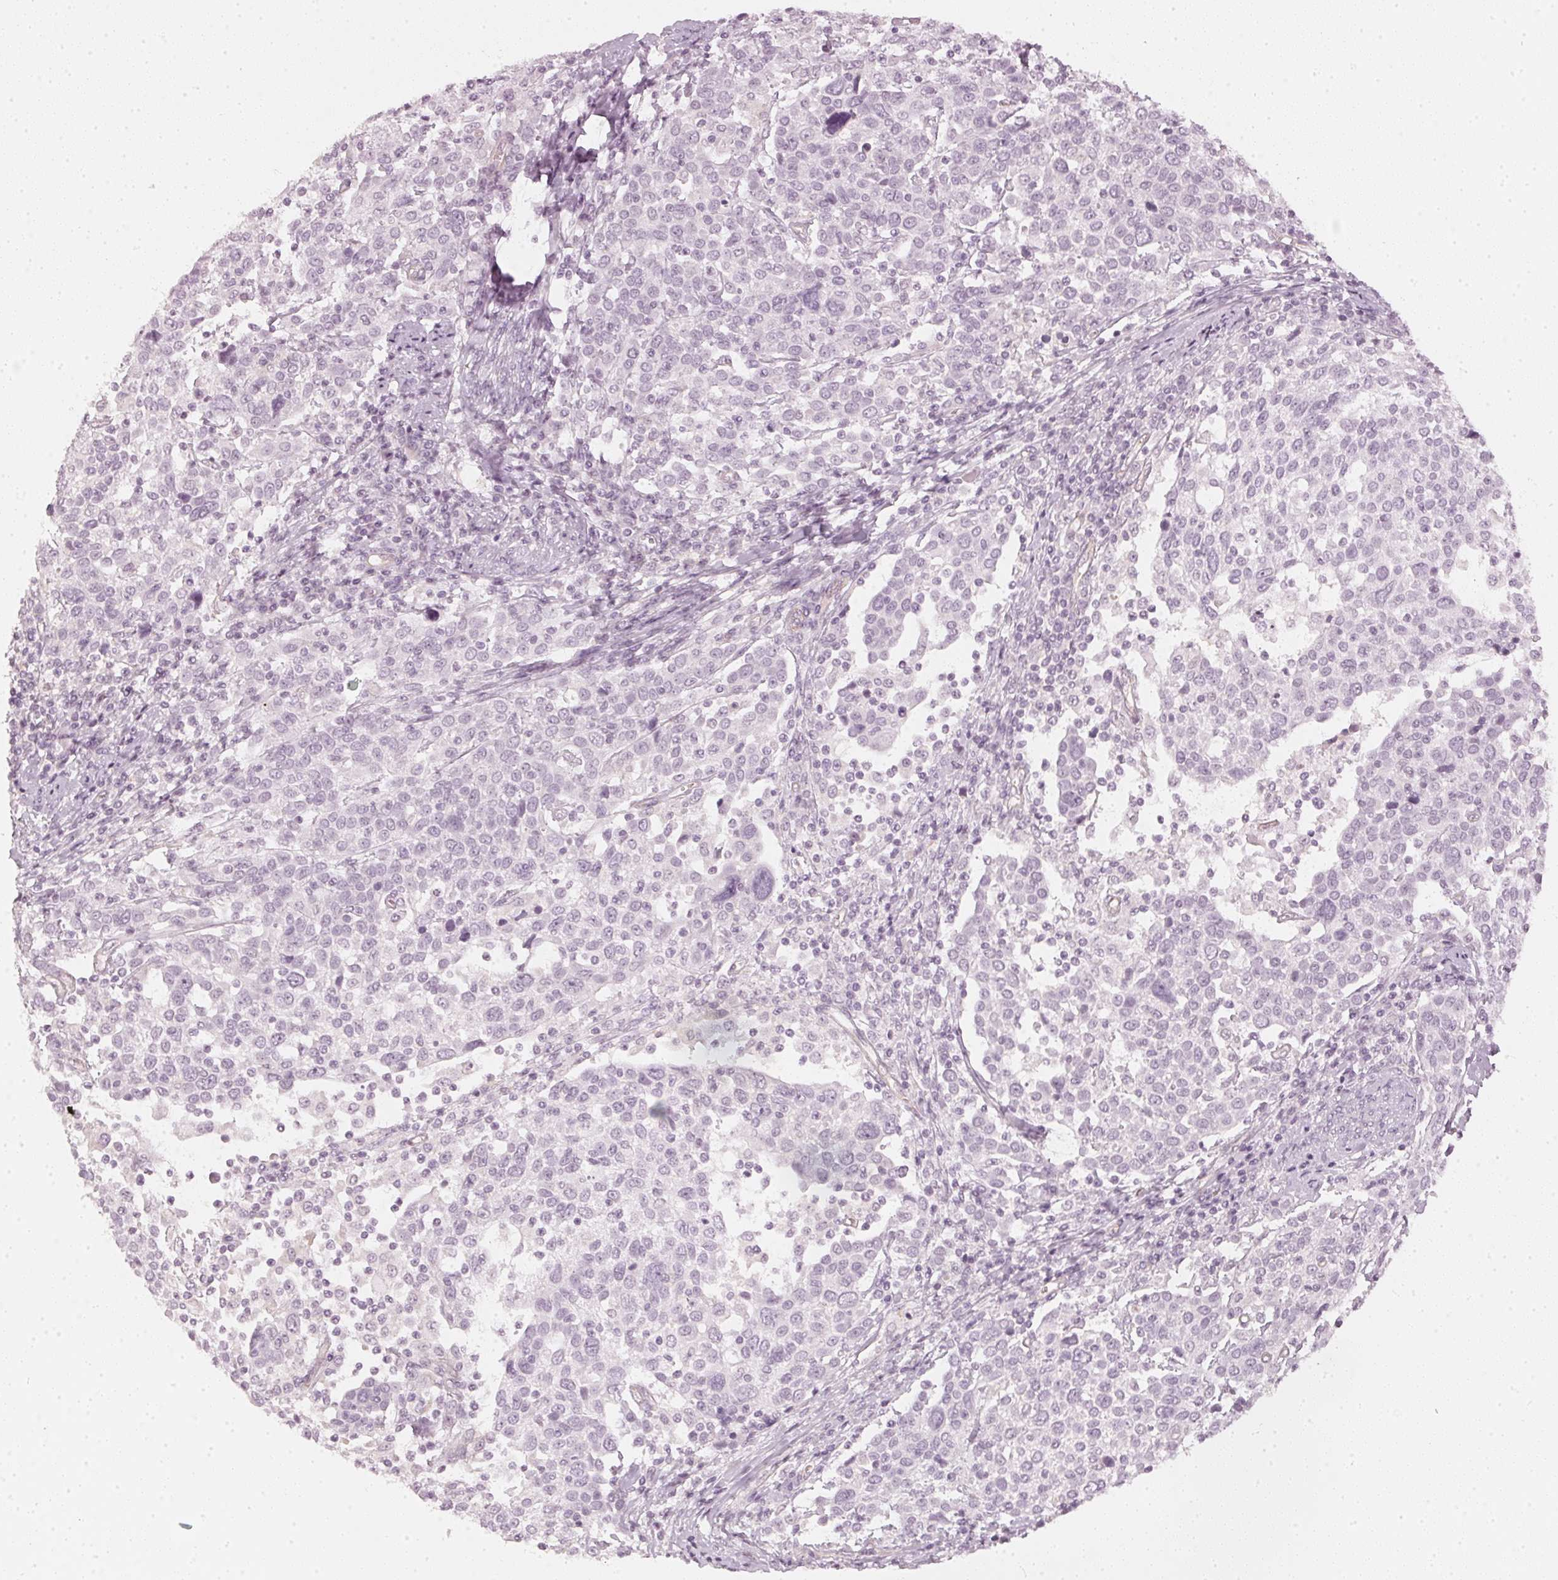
{"staining": {"intensity": "negative", "quantity": "none", "location": "none"}, "tissue": "cervical cancer", "cell_type": "Tumor cells", "image_type": "cancer", "snomed": [{"axis": "morphology", "description": "Squamous cell carcinoma, NOS"}, {"axis": "topography", "description": "Cervix"}], "caption": "Tumor cells show no significant protein staining in cervical cancer.", "gene": "APLP1", "patient": {"sex": "female", "age": 61}}